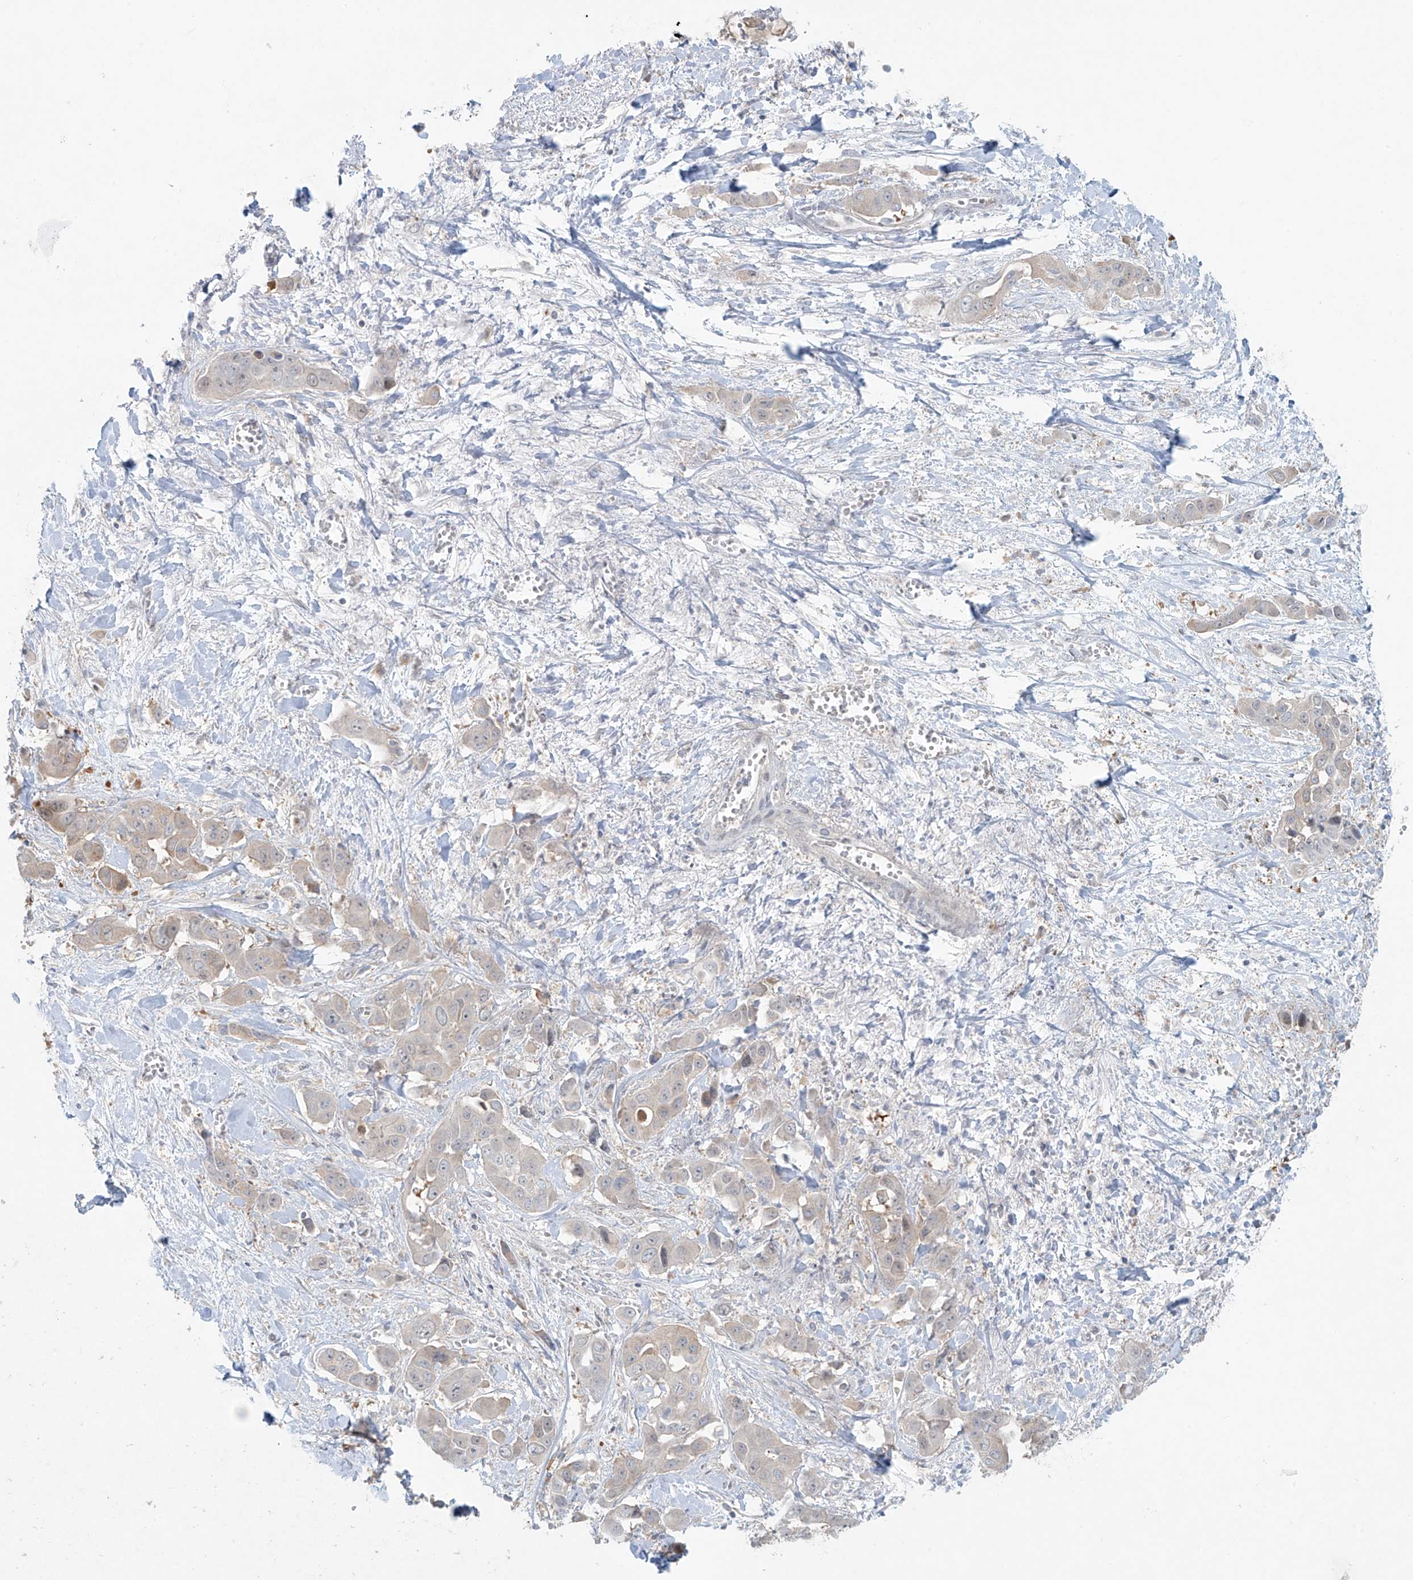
{"staining": {"intensity": "negative", "quantity": "none", "location": "none"}, "tissue": "liver cancer", "cell_type": "Tumor cells", "image_type": "cancer", "snomed": [{"axis": "morphology", "description": "Cholangiocarcinoma"}, {"axis": "topography", "description": "Liver"}], "caption": "DAB (3,3'-diaminobenzidine) immunohistochemical staining of liver cancer reveals no significant positivity in tumor cells.", "gene": "PPAT", "patient": {"sex": "female", "age": 52}}